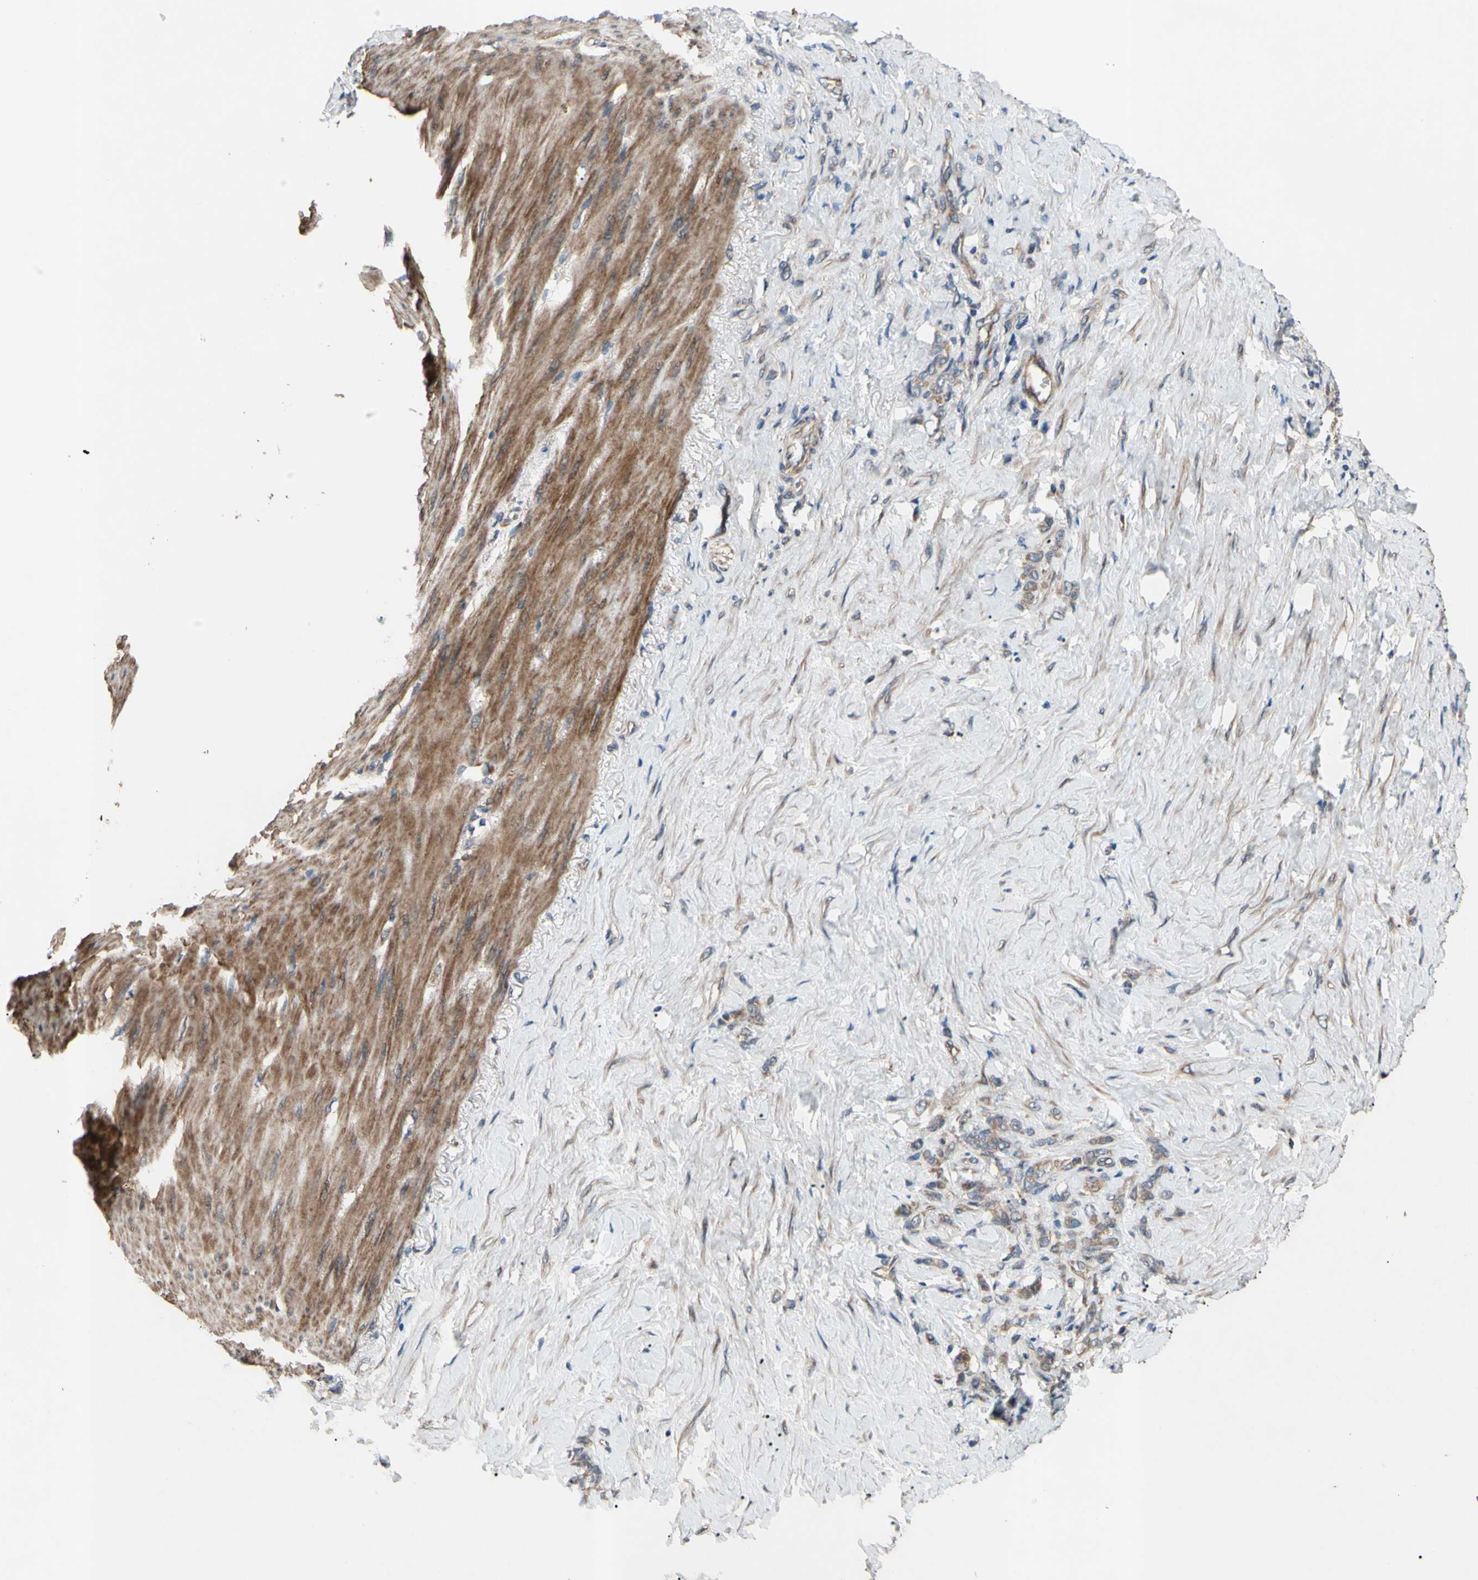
{"staining": {"intensity": "moderate", "quantity": "25%-75%", "location": "cytoplasmic/membranous"}, "tissue": "stomach cancer", "cell_type": "Tumor cells", "image_type": "cancer", "snomed": [{"axis": "morphology", "description": "Adenocarcinoma, NOS"}, {"axis": "topography", "description": "Stomach"}], "caption": "The micrograph shows staining of stomach adenocarcinoma, revealing moderate cytoplasmic/membranous protein positivity (brown color) within tumor cells.", "gene": "SVIL", "patient": {"sex": "male", "age": 82}}